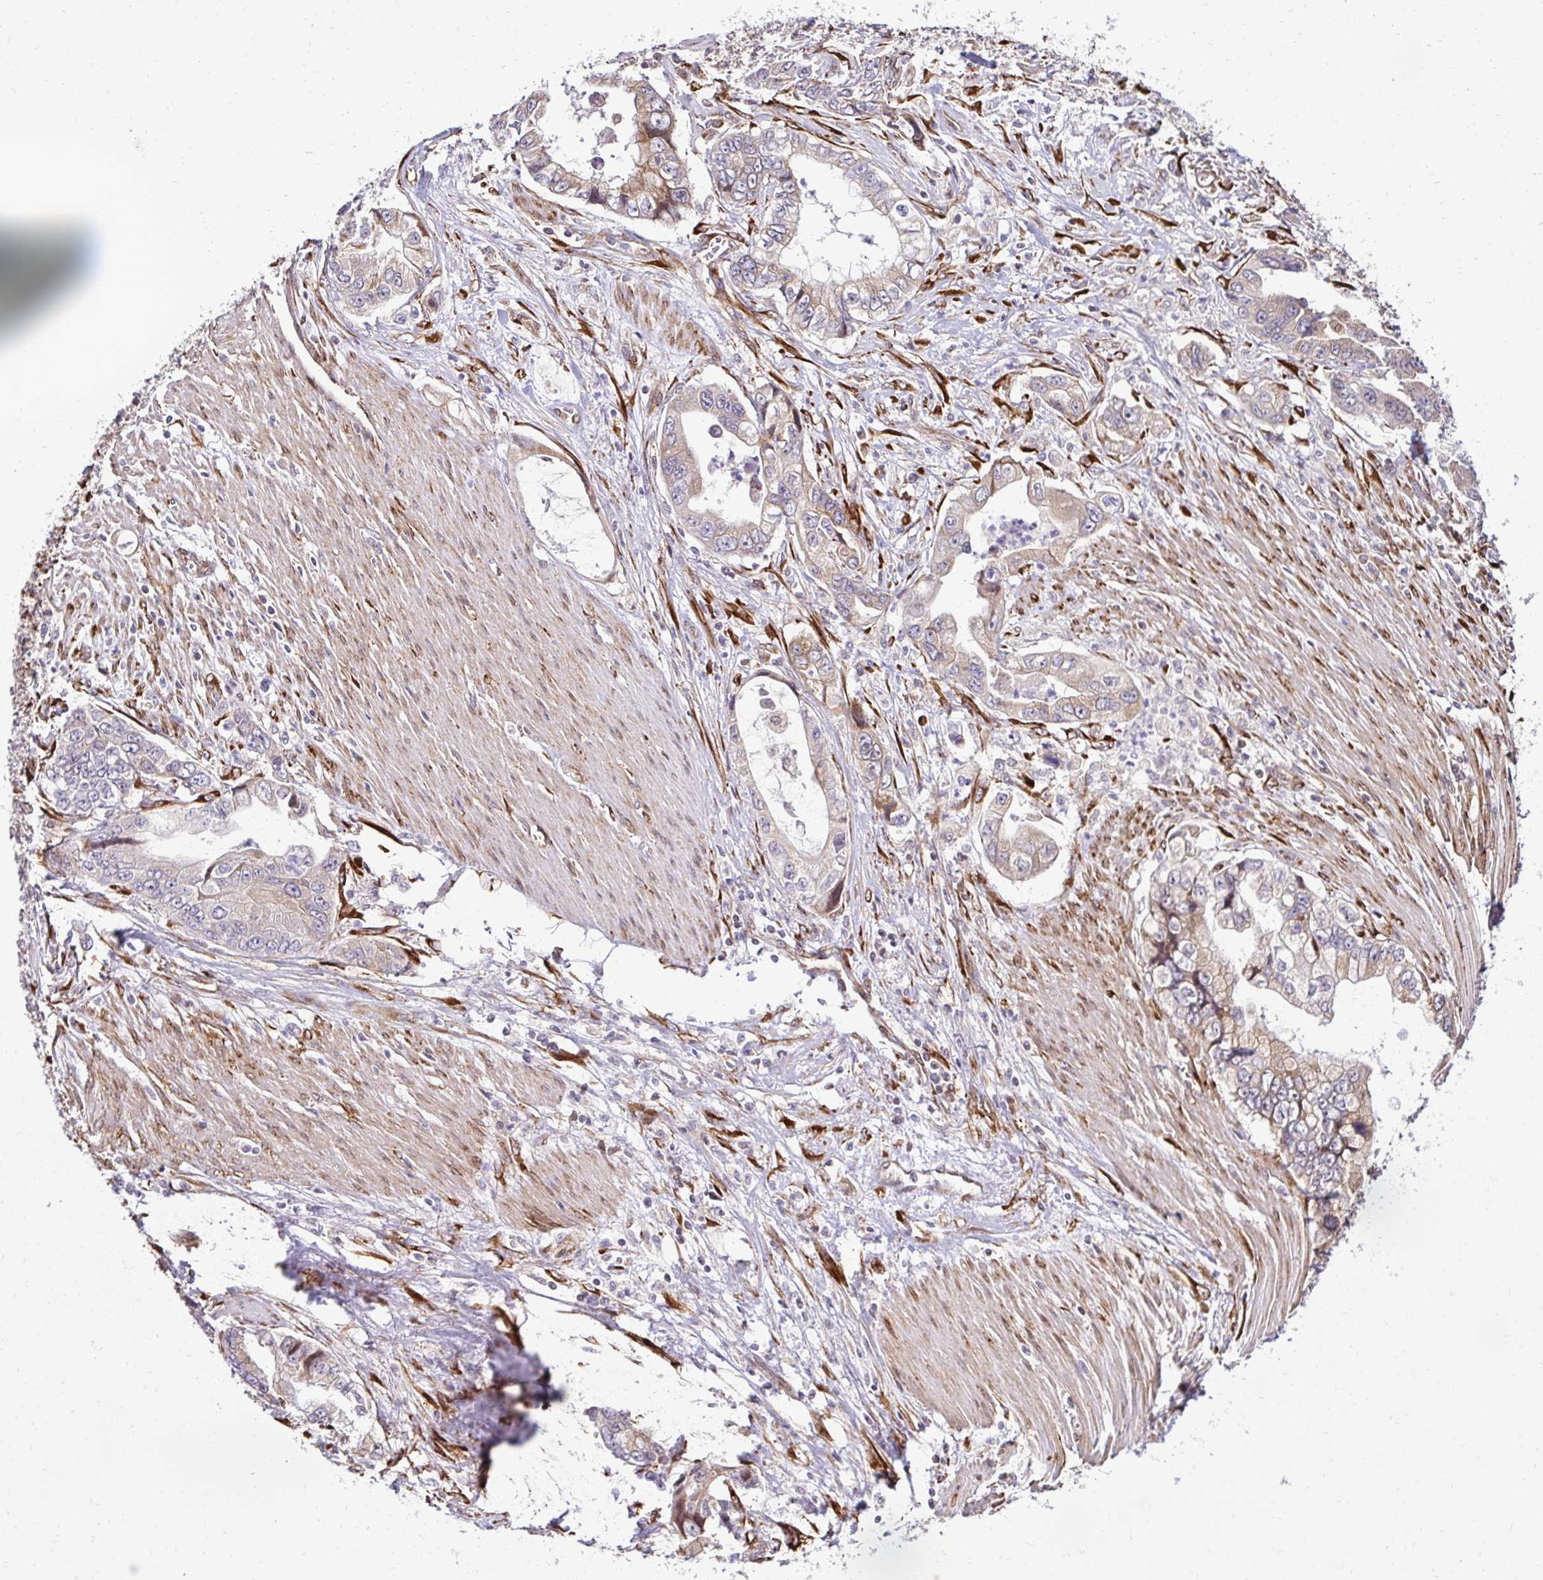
{"staining": {"intensity": "weak", "quantity": "25%-75%", "location": "cytoplasmic/membranous"}, "tissue": "stomach cancer", "cell_type": "Tumor cells", "image_type": "cancer", "snomed": [{"axis": "morphology", "description": "Adenocarcinoma, NOS"}, {"axis": "topography", "description": "Pancreas"}, {"axis": "topography", "description": "Stomach, upper"}], "caption": "Immunohistochemical staining of stomach cancer demonstrates weak cytoplasmic/membranous protein staining in approximately 25%-75% of tumor cells.", "gene": "HPS1", "patient": {"sex": "male", "age": 77}}